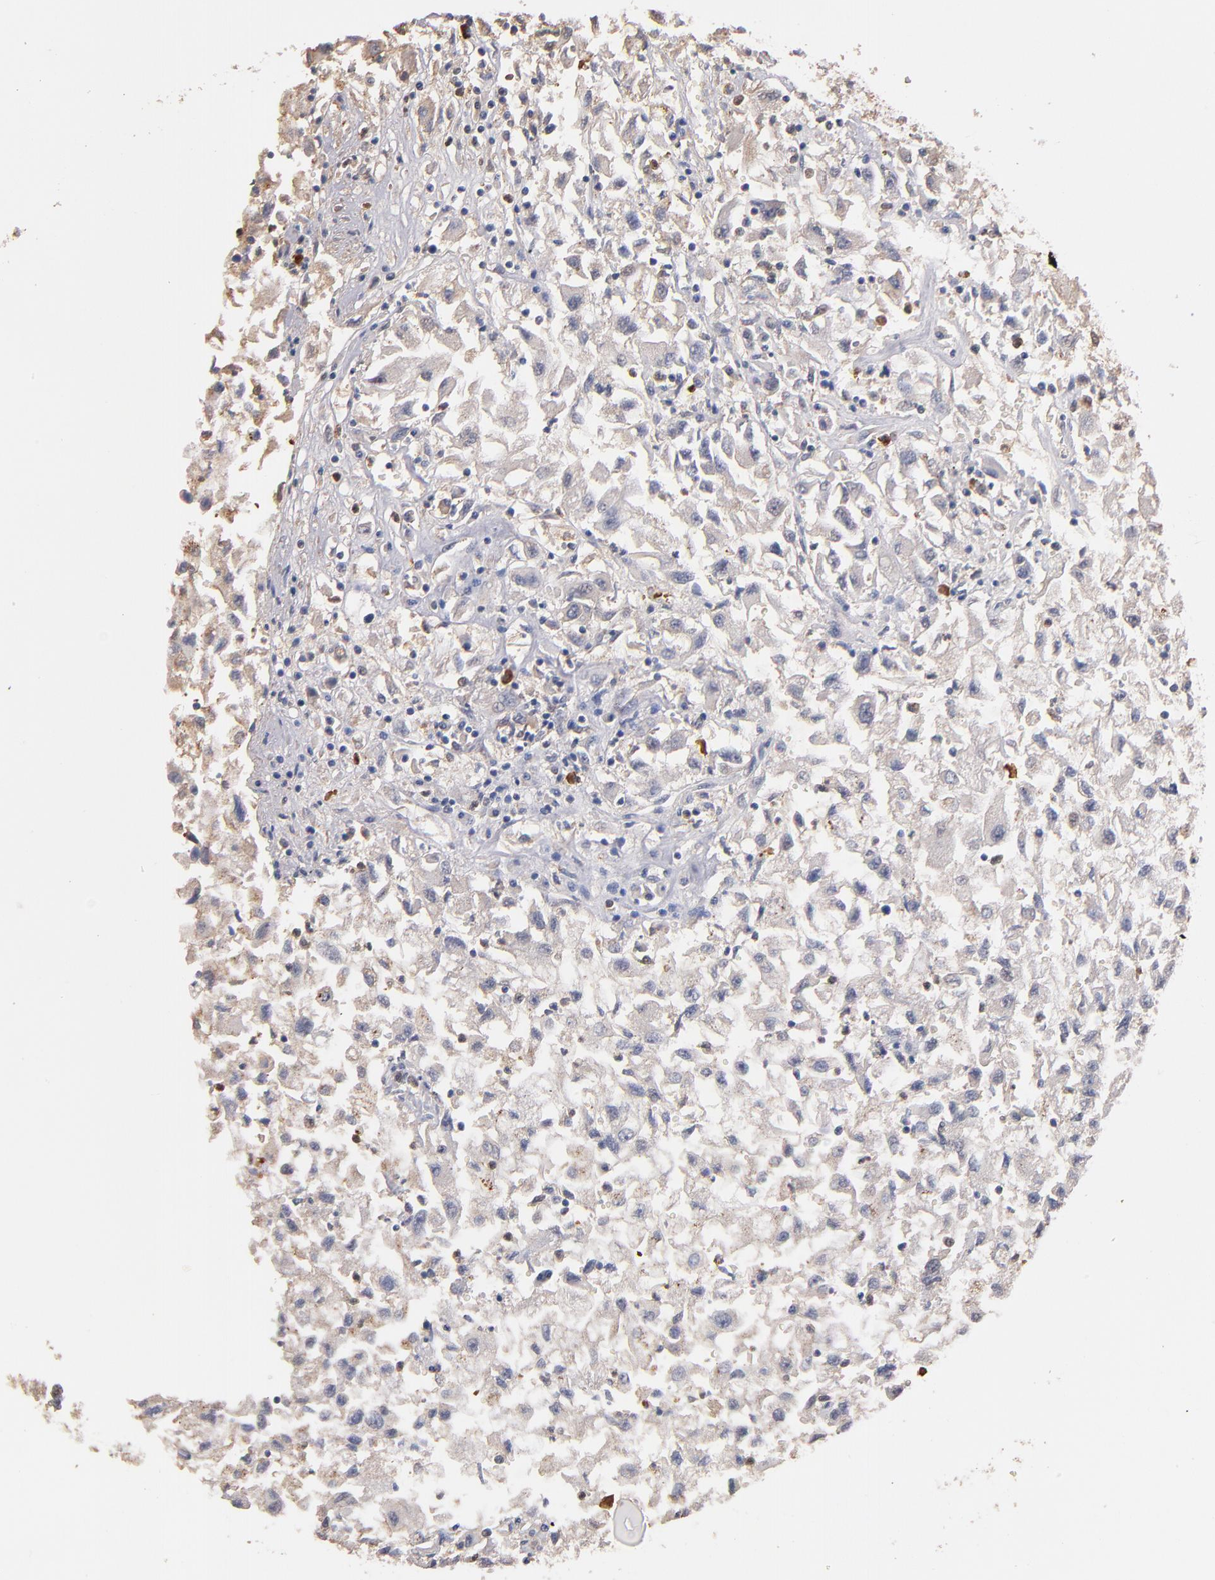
{"staining": {"intensity": "moderate", "quantity": ">75%", "location": "cytoplasmic/membranous"}, "tissue": "renal cancer", "cell_type": "Tumor cells", "image_type": "cancer", "snomed": [{"axis": "morphology", "description": "Adenocarcinoma, NOS"}, {"axis": "topography", "description": "Kidney"}], "caption": "Renal cancer (adenocarcinoma) was stained to show a protein in brown. There is medium levels of moderate cytoplasmic/membranous positivity in about >75% of tumor cells.", "gene": "RO60", "patient": {"sex": "male", "age": 59}}